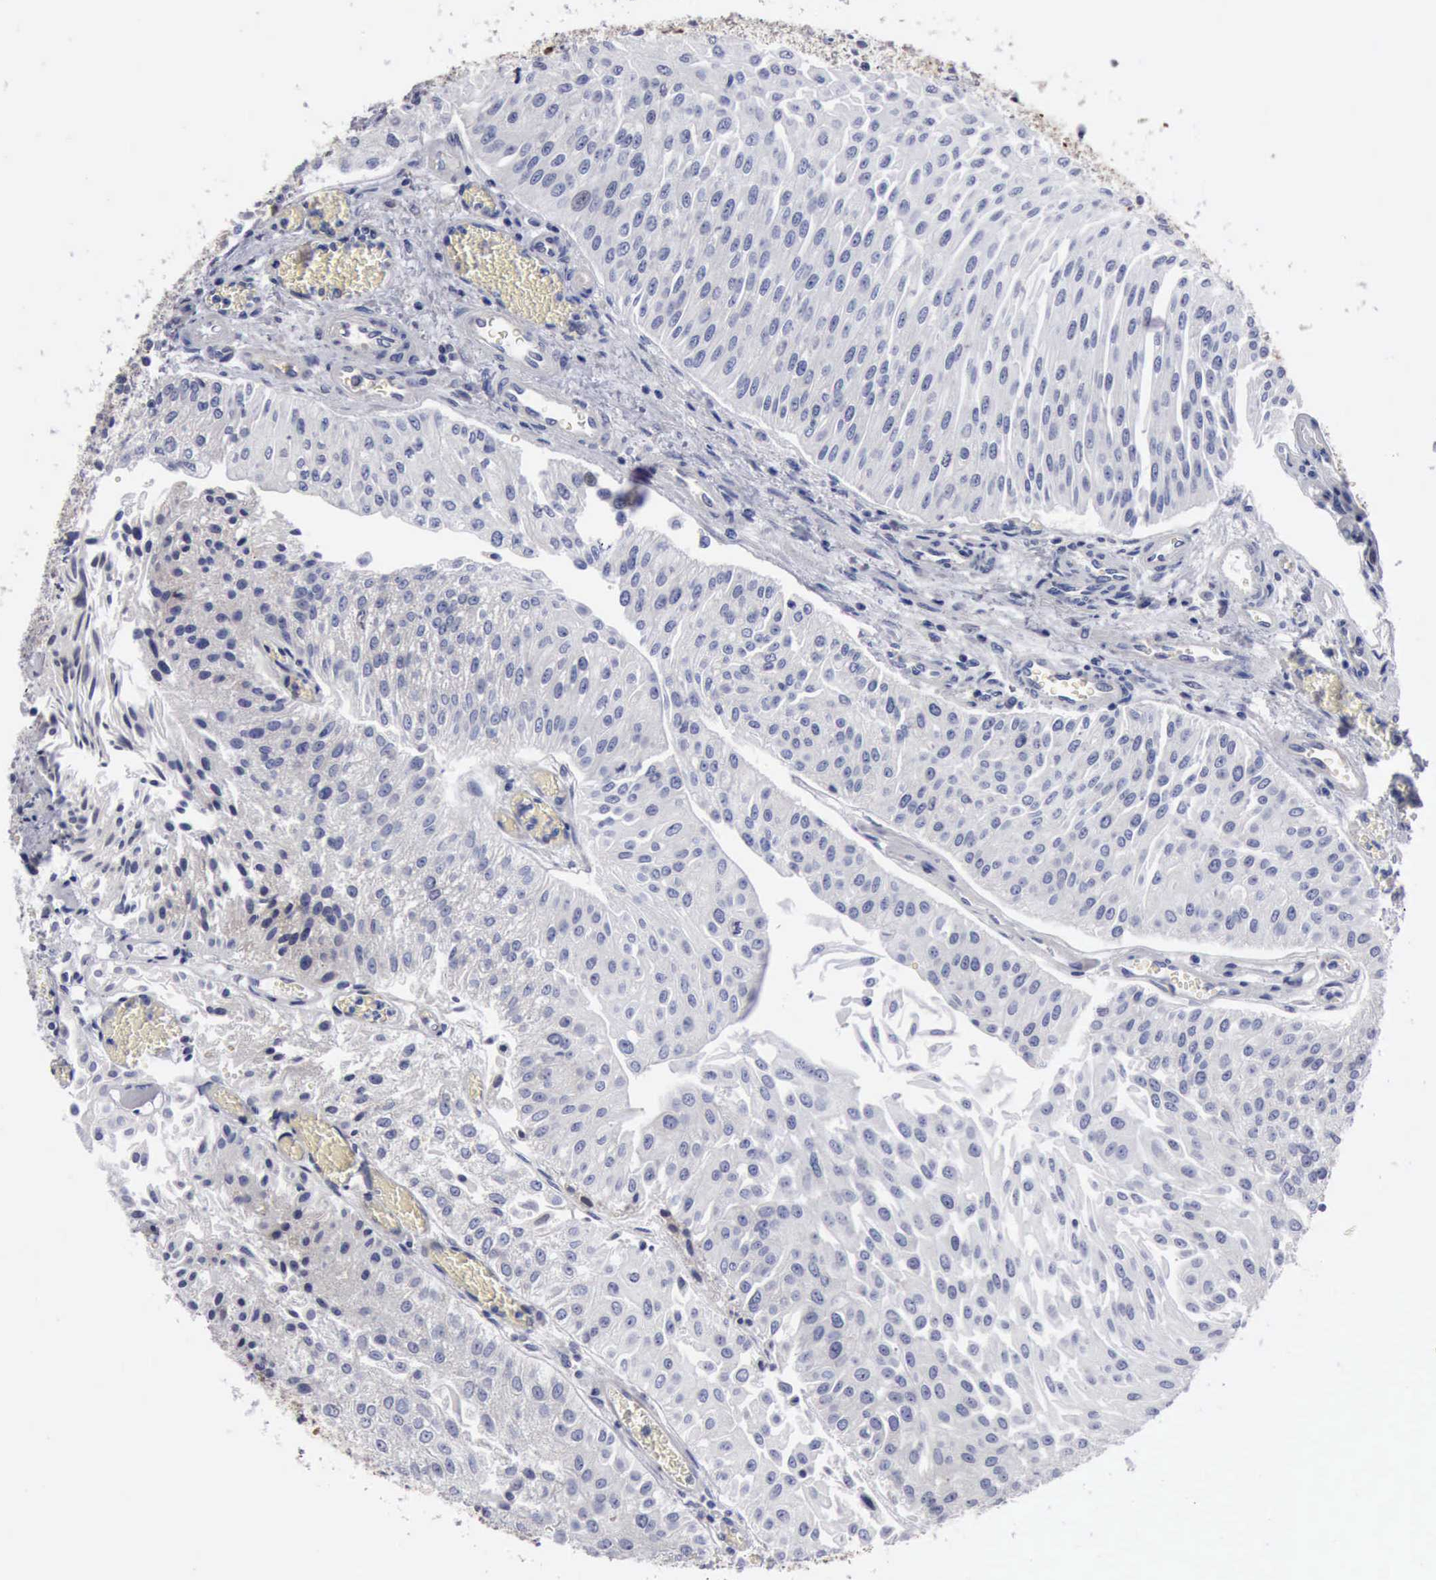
{"staining": {"intensity": "negative", "quantity": "none", "location": "none"}, "tissue": "urothelial cancer", "cell_type": "Tumor cells", "image_type": "cancer", "snomed": [{"axis": "morphology", "description": "Urothelial carcinoma, Low grade"}, {"axis": "topography", "description": "Urinary bladder"}], "caption": "A histopathology image of human urothelial cancer is negative for staining in tumor cells.", "gene": "TXLNG", "patient": {"sex": "male", "age": 86}}